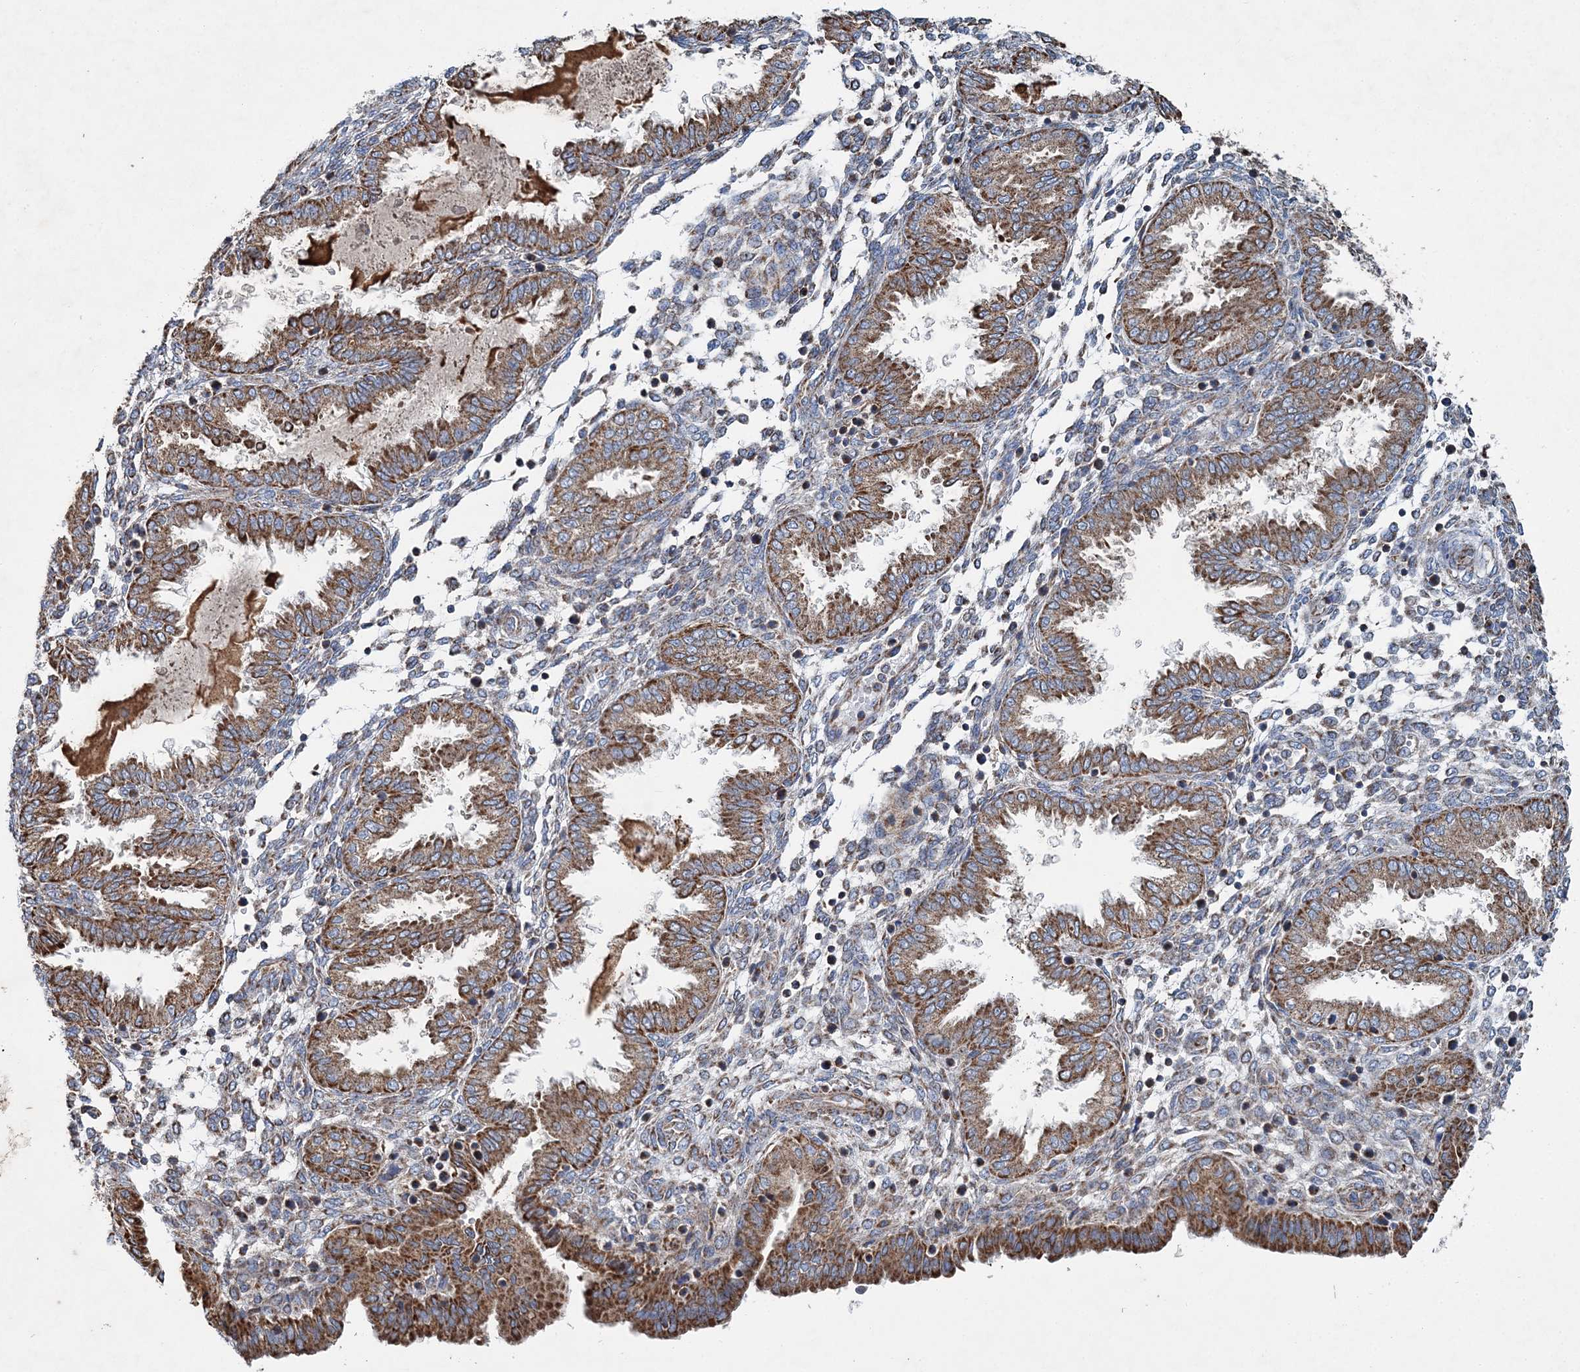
{"staining": {"intensity": "moderate", "quantity": "25%-75%", "location": "cytoplasmic/membranous"}, "tissue": "endometrium", "cell_type": "Cells in endometrial stroma", "image_type": "normal", "snomed": [{"axis": "morphology", "description": "Normal tissue, NOS"}, {"axis": "topography", "description": "Endometrium"}], "caption": "Unremarkable endometrium was stained to show a protein in brown. There is medium levels of moderate cytoplasmic/membranous staining in about 25%-75% of cells in endometrial stroma.", "gene": "SPAG16", "patient": {"sex": "female", "age": 33}}